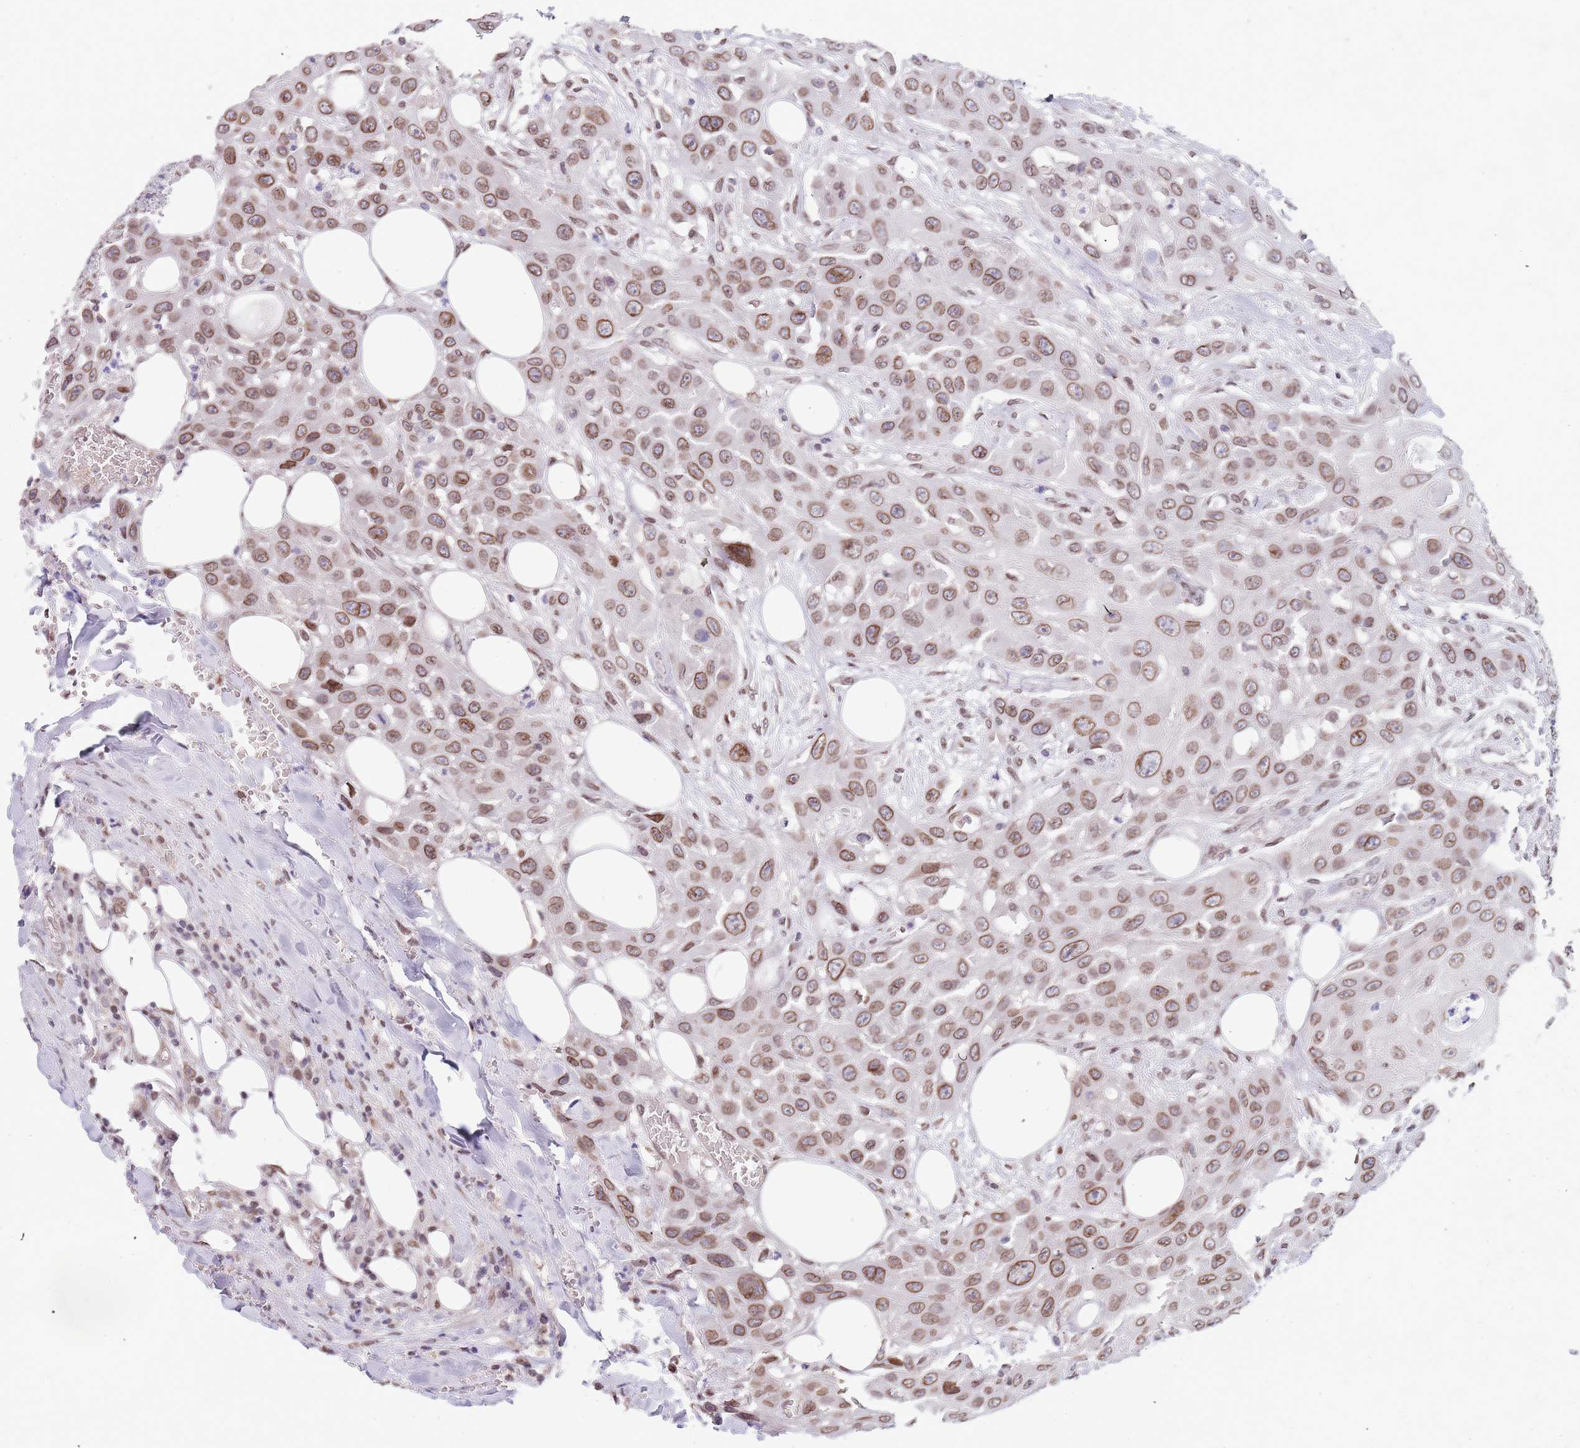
{"staining": {"intensity": "moderate", "quantity": ">75%", "location": "cytoplasmic/membranous,nuclear"}, "tissue": "head and neck cancer", "cell_type": "Tumor cells", "image_type": "cancer", "snomed": [{"axis": "morphology", "description": "Squamous cell carcinoma, NOS"}, {"axis": "topography", "description": "Head-Neck"}], "caption": "Head and neck cancer stained with a protein marker shows moderate staining in tumor cells.", "gene": "KLHDC2", "patient": {"sex": "male", "age": 81}}